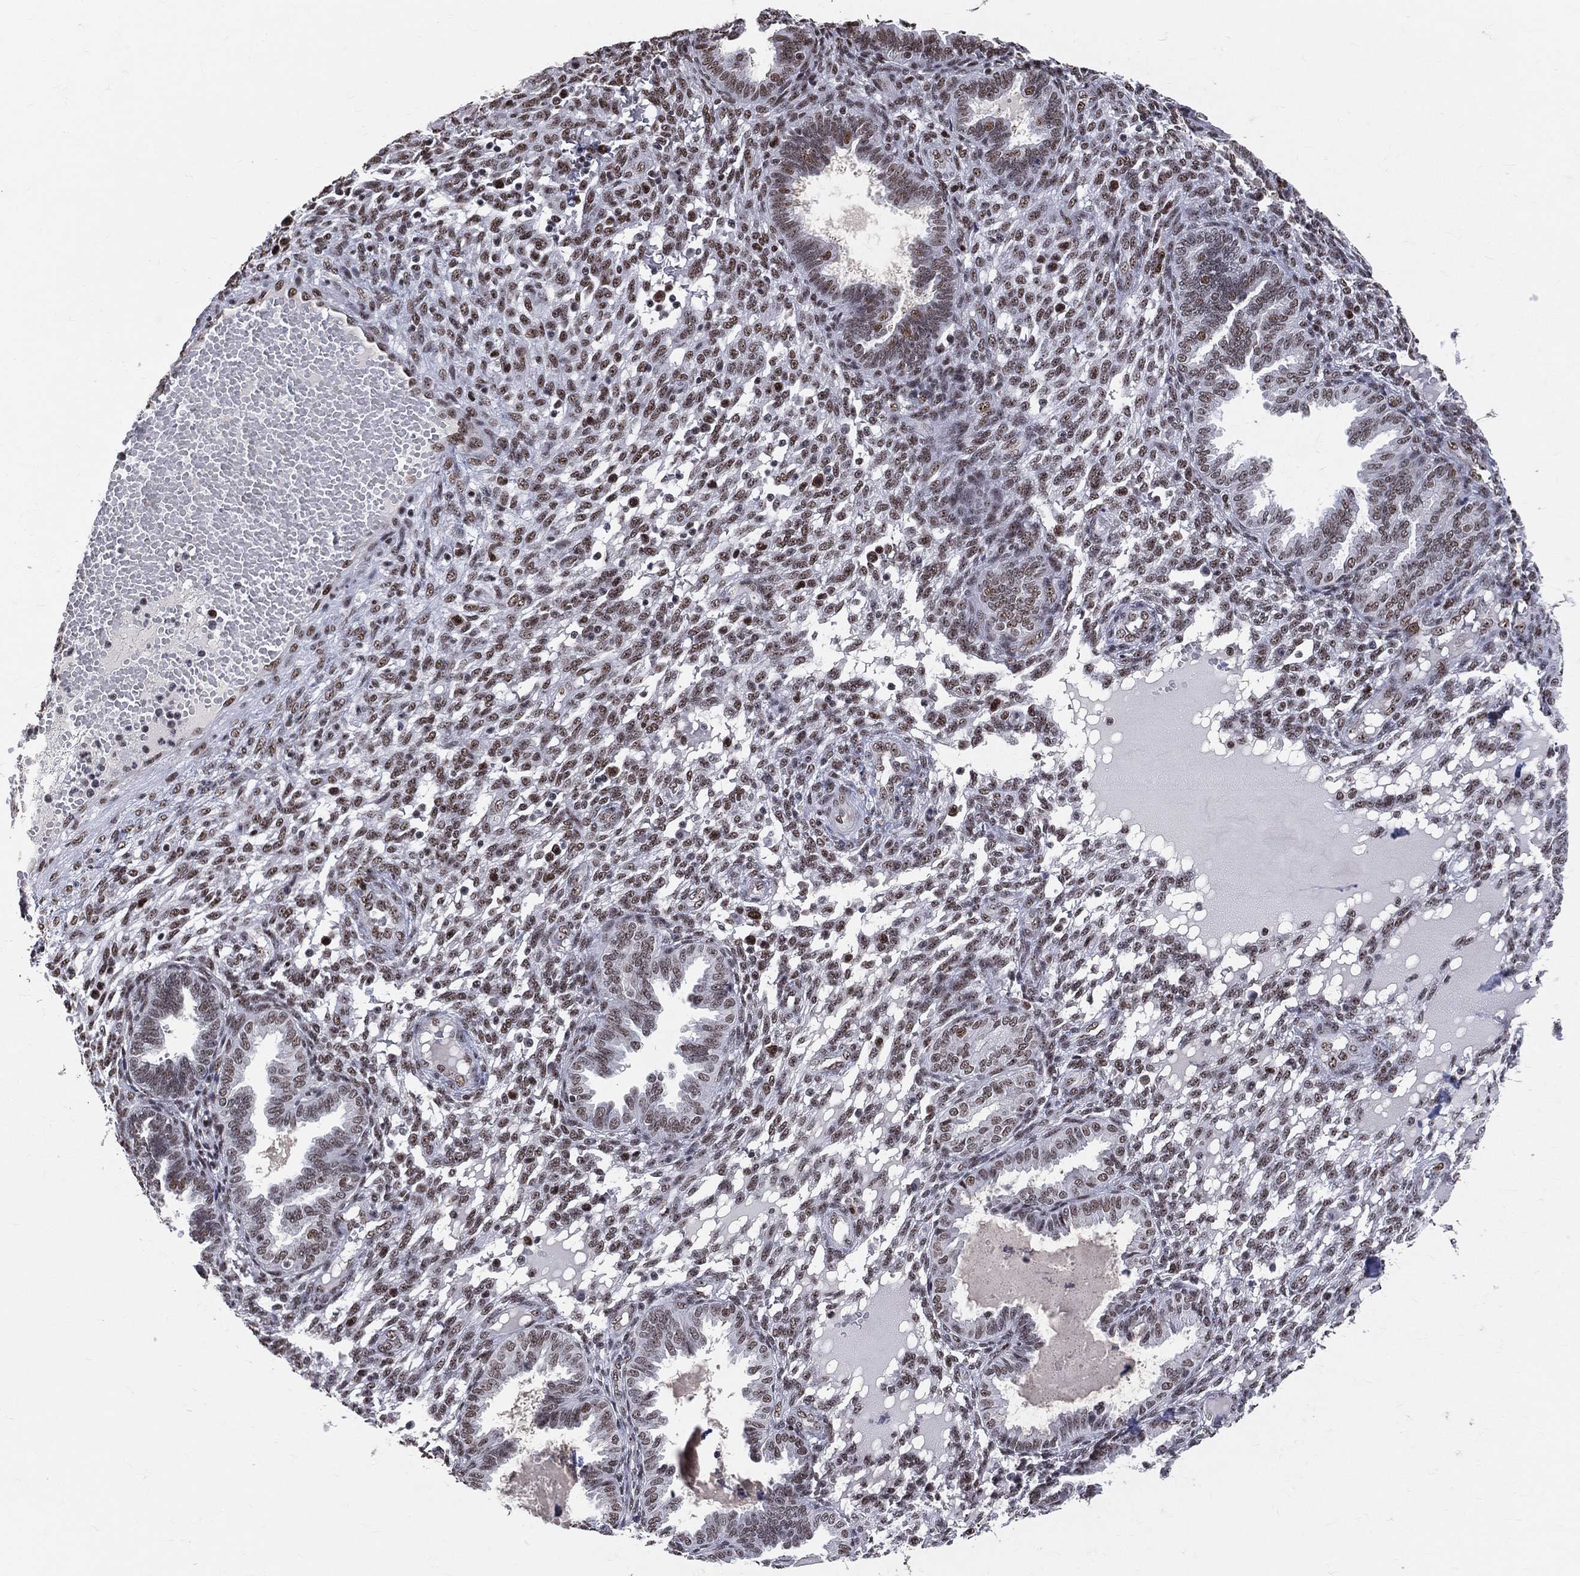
{"staining": {"intensity": "moderate", "quantity": "25%-75%", "location": "nuclear"}, "tissue": "endometrium", "cell_type": "Cells in endometrial stroma", "image_type": "normal", "snomed": [{"axis": "morphology", "description": "Normal tissue, NOS"}, {"axis": "topography", "description": "Endometrium"}], "caption": "Protein expression by IHC exhibits moderate nuclear staining in about 25%-75% of cells in endometrial stroma in normal endometrium.", "gene": "CDK7", "patient": {"sex": "female", "age": 42}}